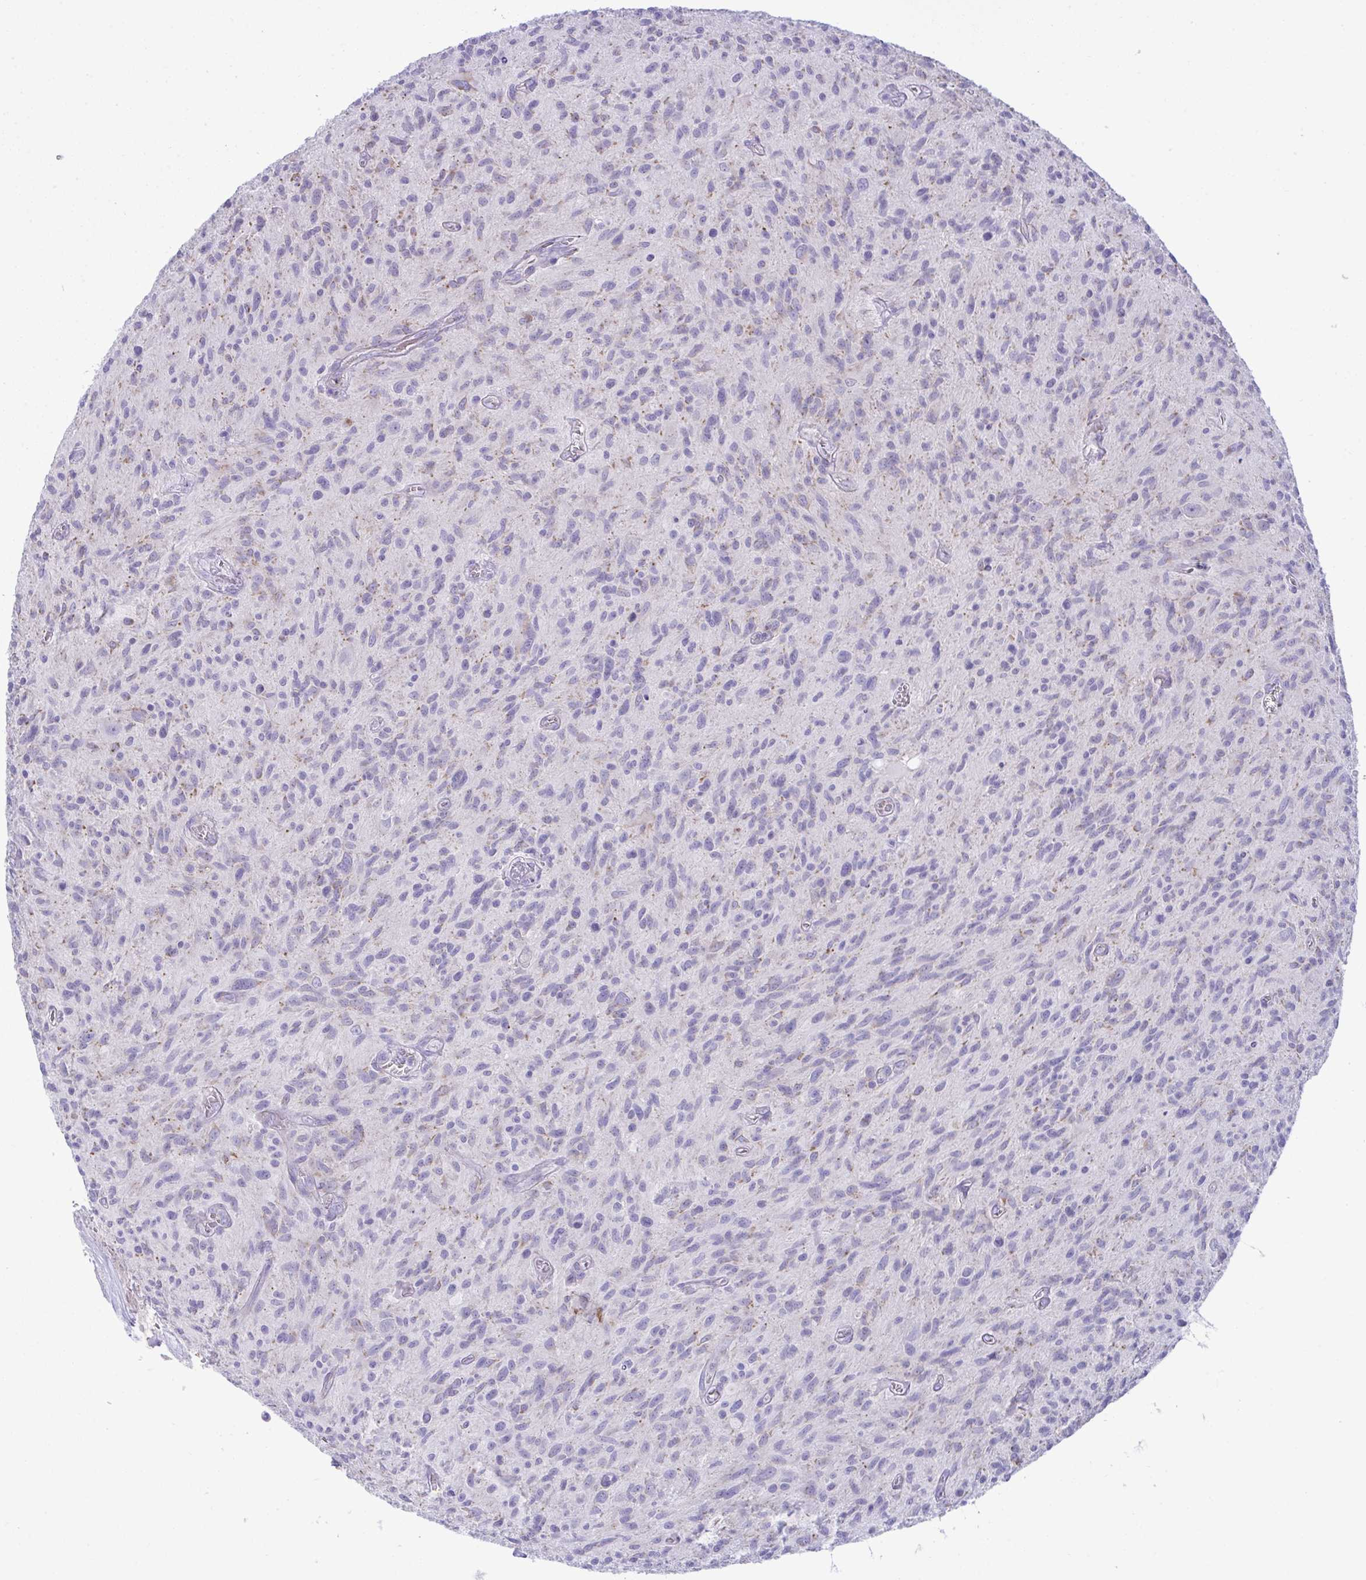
{"staining": {"intensity": "negative", "quantity": "none", "location": "none"}, "tissue": "glioma", "cell_type": "Tumor cells", "image_type": "cancer", "snomed": [{"axis": "morphology", "description": "Glioma, malignant, High grade"}, {"axis": "topography", "description": "Brain"}], "caption": "High magnification brightfield microscopy of glioma stained with DAB (3,3'-diaminobenzidine) (brown) and counterstained with hematoxylin (blue): tumor cells show no significant staining.", "gene": "PLA2G12B", "patient": {"sex": "male", "age": 75}}